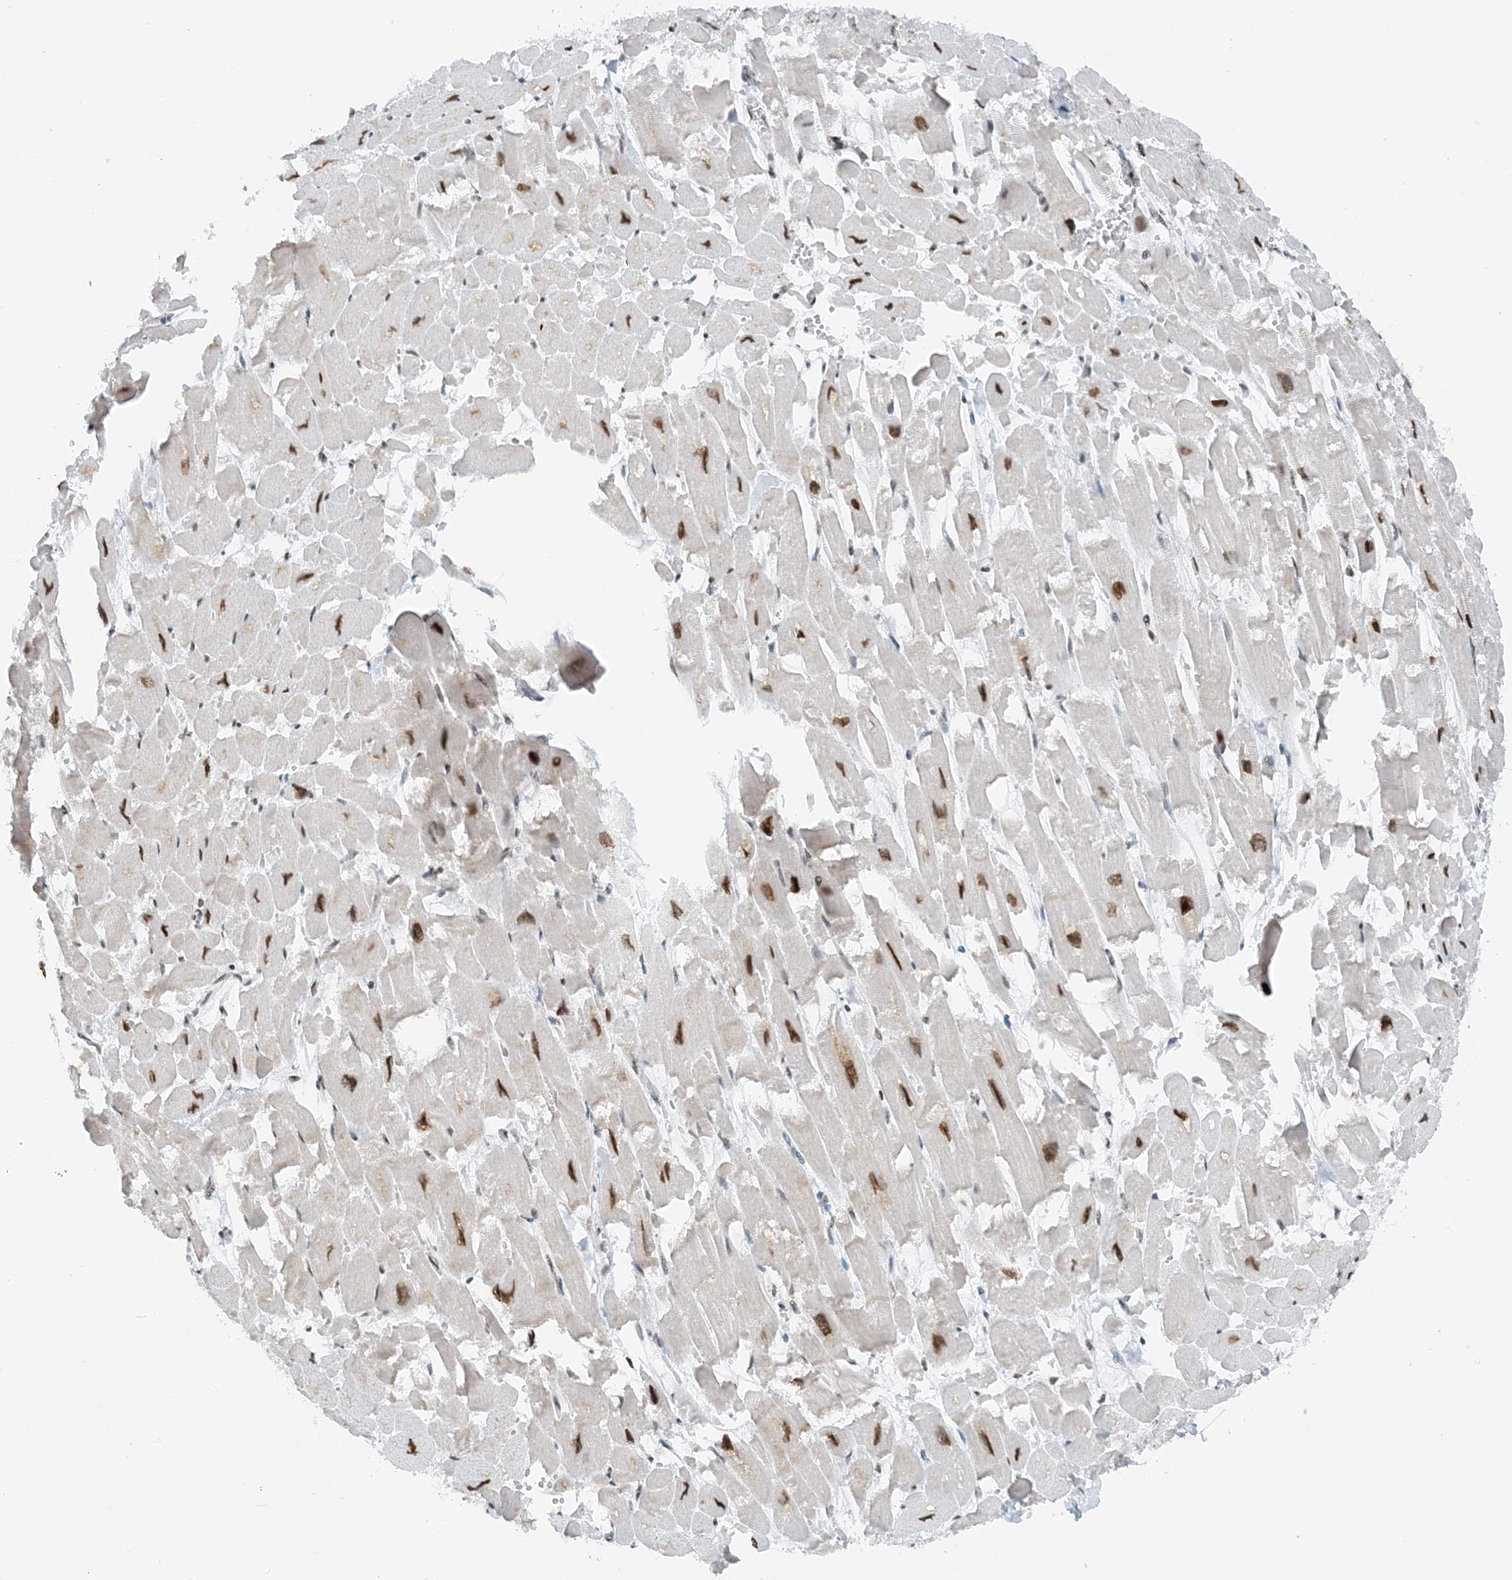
{"staining": {"intensity": "moderate", "quantity": ">75%", "location": "nuclear"}, "tissue": "heart muscle", "cell_type": "Cardiomyocytes", "image_type": "normal", "snomed": [{"axis": "morphology", "description": "Normal tissue, NOS"}, {"axis": "topography", "description": "Heart"}], "caption": "Heart muscle was stained to show a protein in brown. There is medium levels of moderate nuclear positivity in about >75% of cardiomyocytes. The protein is stained brown, and the nuclei are stained in blue (DAB (3,3'-diaminobenzidine) IHC with brightfield microscopy, high magnification).", "gene": "ZNF500", "patient": {"sex": "male", "age": 54}}